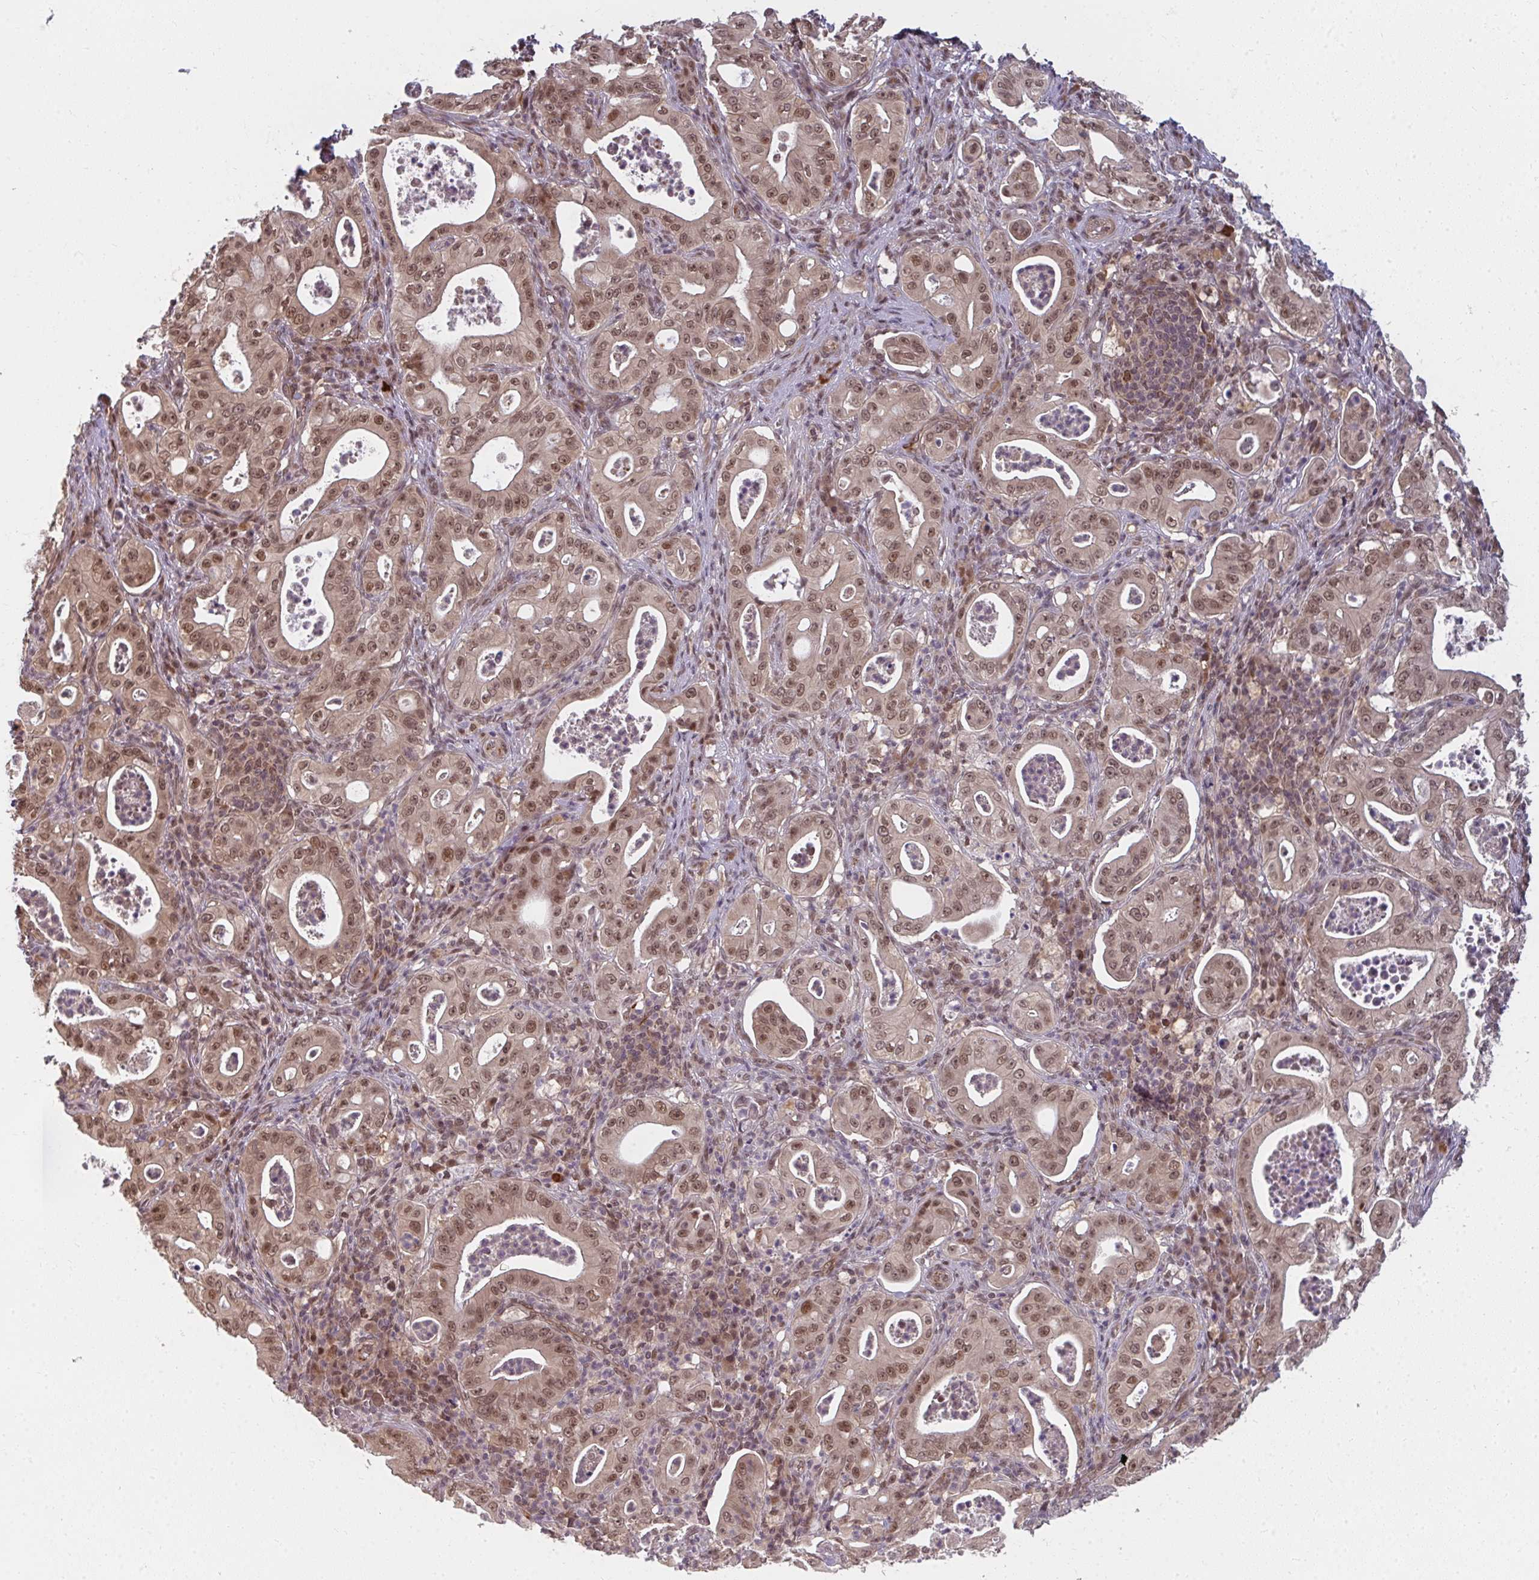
{"staining": {"intensity": "moderate", "quantity": ">75%", "location": "nuclear"}, "tissue": "pancreatic cancer", "cell_type": "Tumor cells", "image_type": "cancer", "snomed": [{"axis": "morphology", "description": "Adenocarcinoma, NOS"}, {"axis": "topography", "description": "Pancreas"}], "caption": "Tumor cells demonstrate moderate nuclear positivity in approximately >75% of cells in pancreatic adenocarcinoma.", "gene": "GTF3C6", "patient": {"sex": "male", "age": 71}}